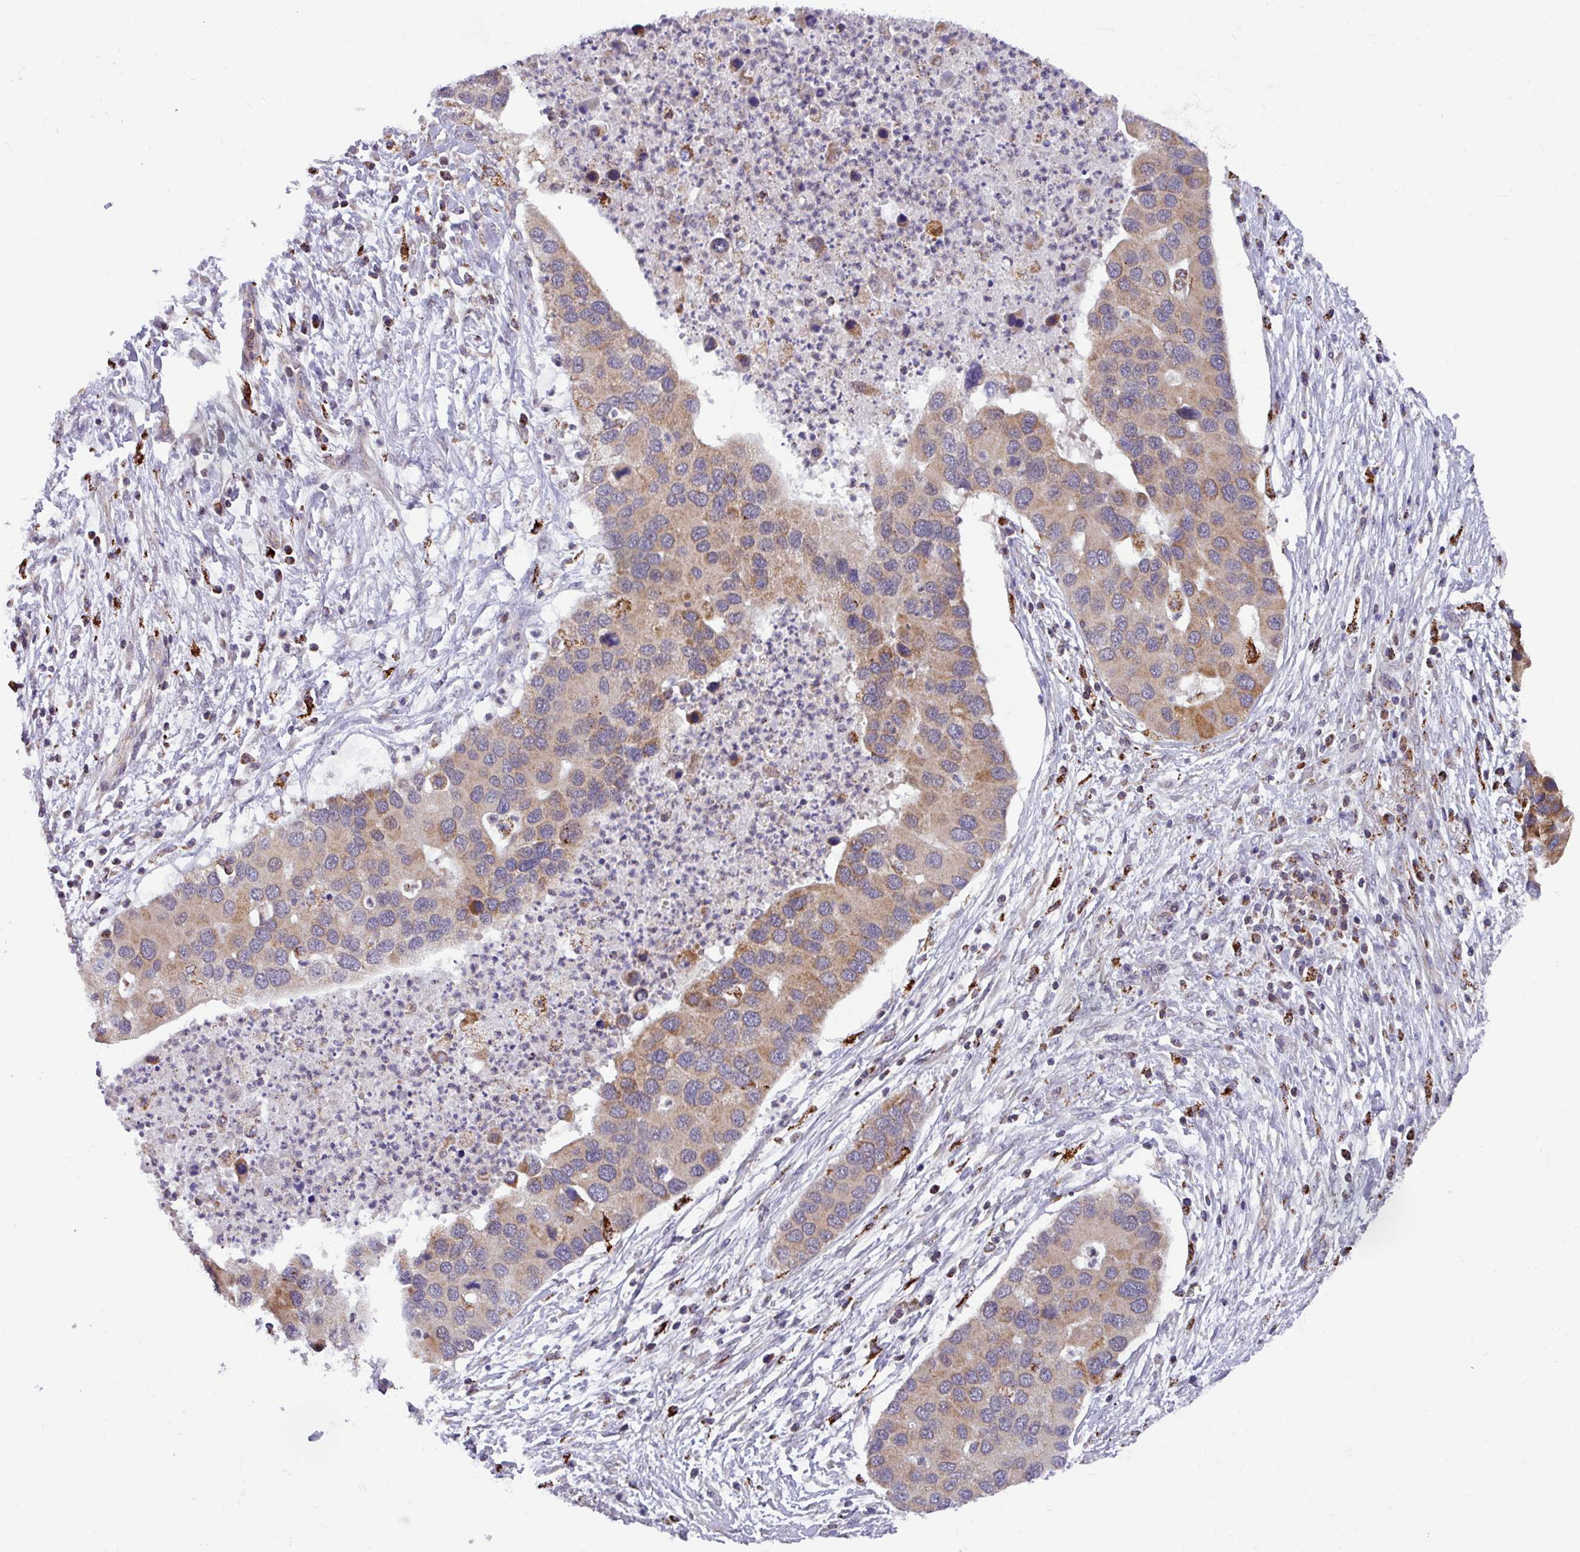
{"staining": {"intensity": "moderate", "quantity": "25%-75%", "location": "cytoplasmic/membranous"}, "tissue": "lung cancer", "cell_type": "Tumor cells", "image_type": "cancer", "snomed": [{"axis": "morphology", "description": "Aneuploidy"}, {"axis": "morphology", "description": "Adenocarcinoma, NOS"}, {"axis": "topography", "description": "Lymph node"}, {"axis": "topography", "description": "Lung"}], "caption": "DAB (3,3'-diaminobenzidine) immunohistochemical staining of human adenocarcinoma (lung) shows moderate cytoplasmic/membranous protein expression in approximately 25%-75% of tumor cells.", "gene": "AKIRIN1", "patient": {"sex": "female", "age": 74}}